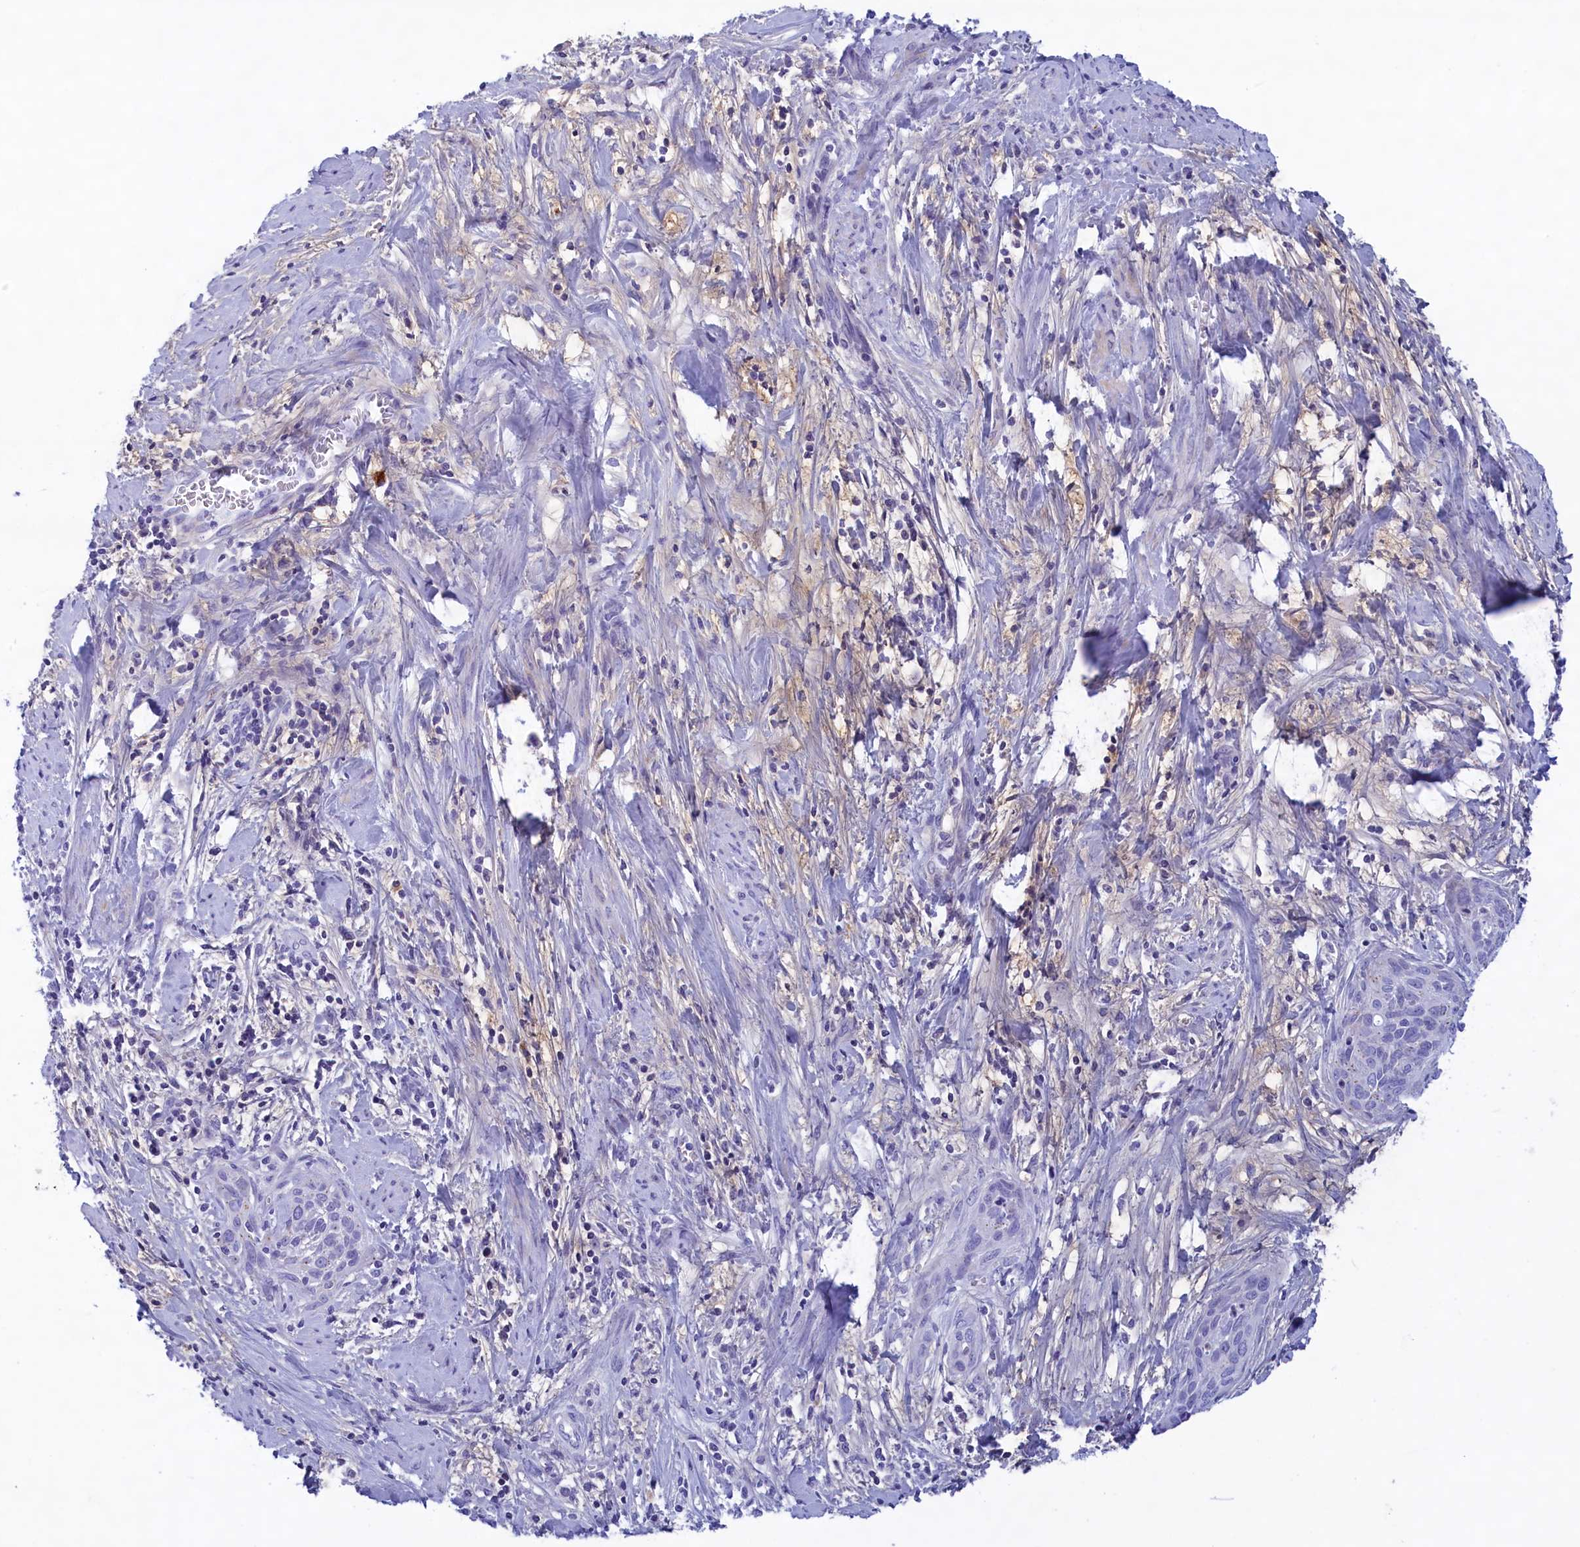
{"staining": {"intensity": "negative", "quantity": "none", "location": "none"}, "tissue": "cervical cancer", "cell_type": "Tumor cells", "image_type": "cancer", "snomed": [{"axis": "morphology", "description": "Squamous cell carcinoma, NOS"}, {"axis": "topography", "description": "Cervix"}], "caption": "IHC histopathology image of neoplastic tissue: cervical cancer stained with DAB shows no significant protein staining in tumor cells. (Immunohistochemistry (ihc), brightfield microscopy, high magnification).", "gene": "MPV17L2", "patient": {"sex": "female", "age": 55}}